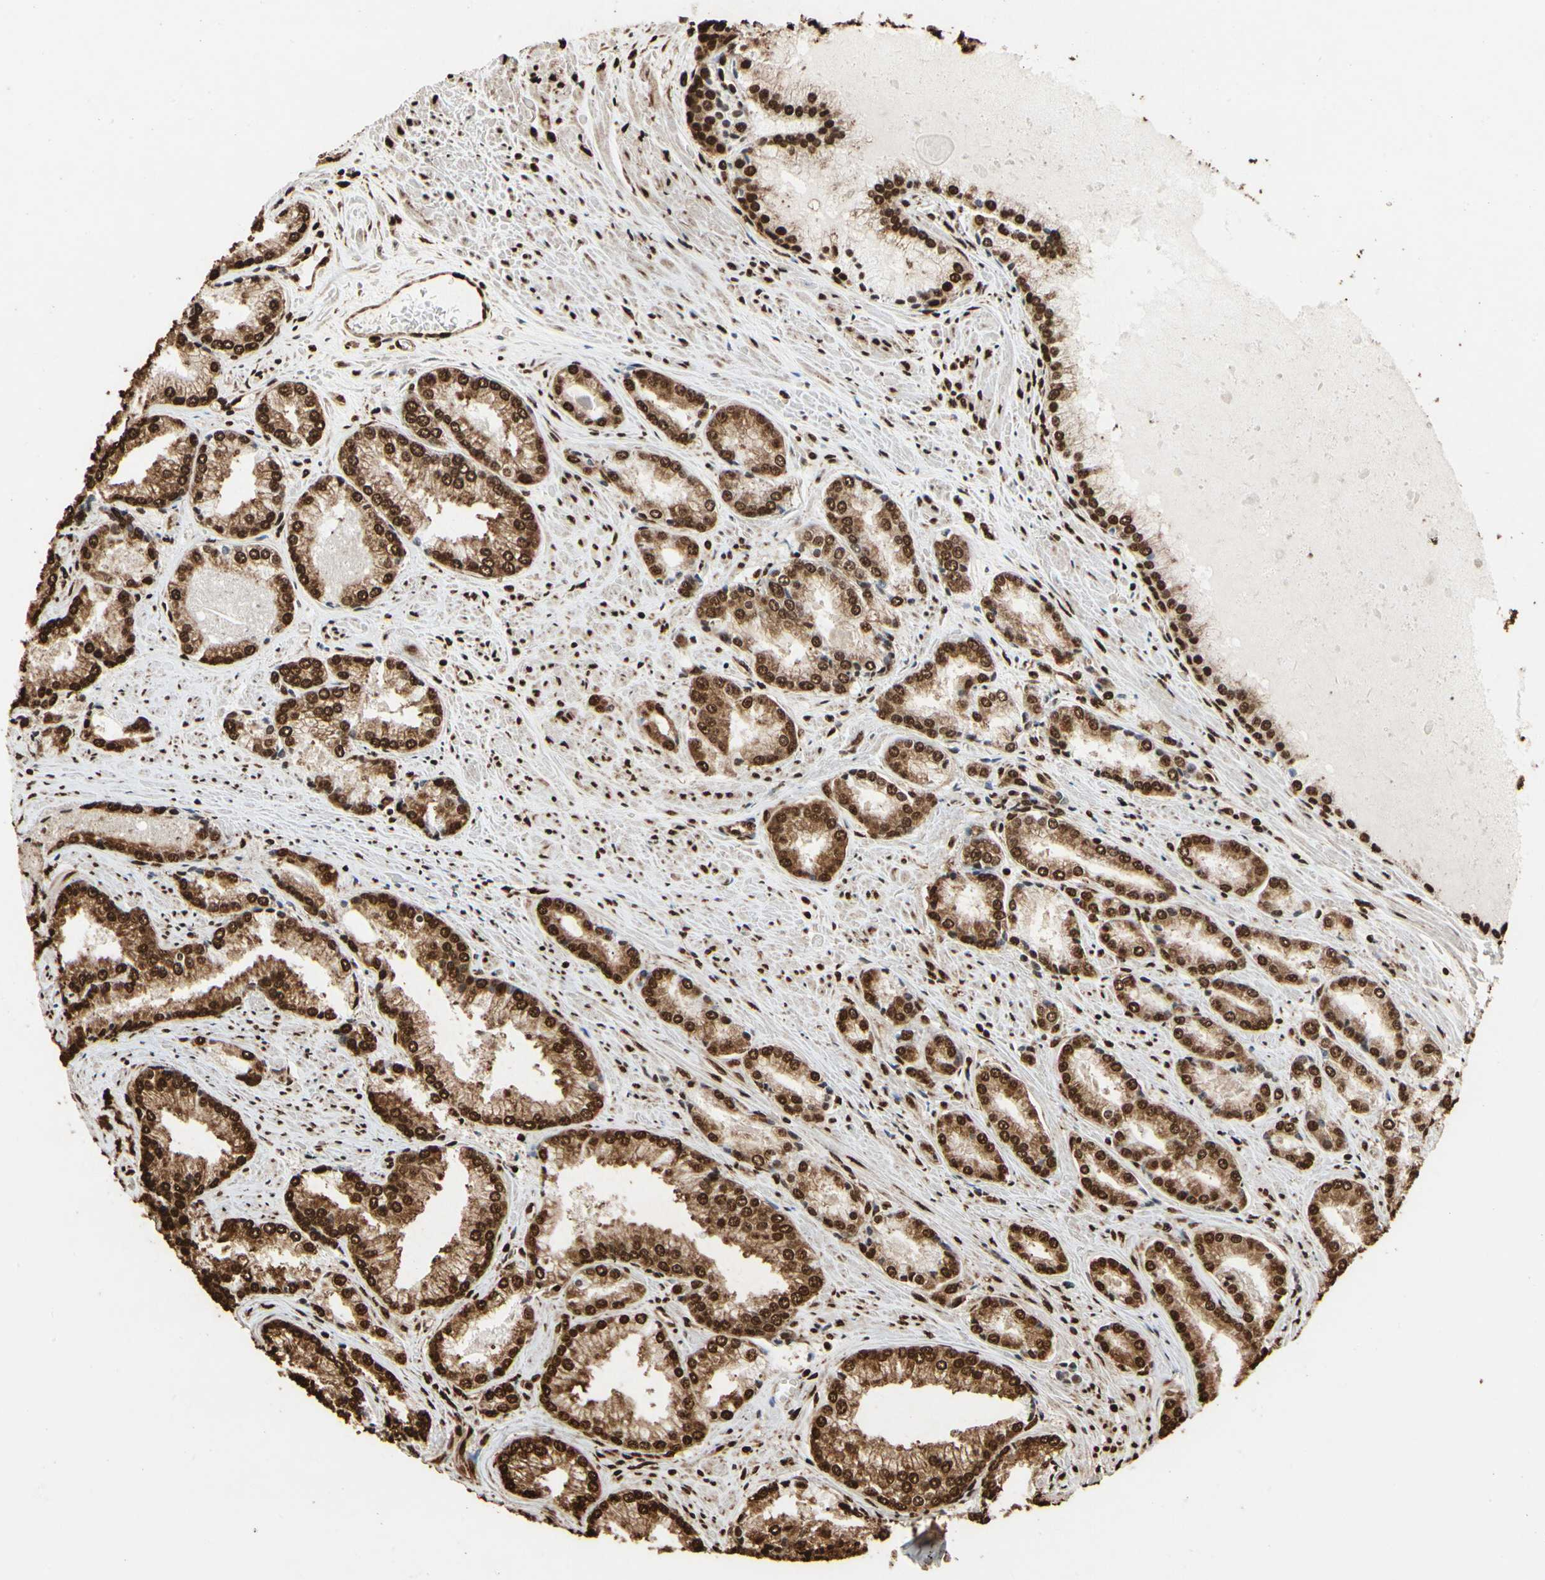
{"staining": {"intensity": "strong", "quantity": ">75%", "location": "cytoplasmic/membranous,nuclear"}, "tissue": "prostate cancer", "cell_type": "Tumor cells", "image_type": "cancer", "snomed": [{"axis": "morphology", "description": "Adenocarcinoma, Low grade"}, {"axis": "topography", "description": "Prostate"}], "caption": "IHC (DAB (3,3'-diaminobenzidine)) staining of human prostate cancer (adenocarcinoma (low-grade)) reveals strong cytoplasmic/membranous and nuclear protein positivity in approximately >75% of tumor cells.", "gene": "HNRNPK", "patient": {"sex": "male", "age": 64}}